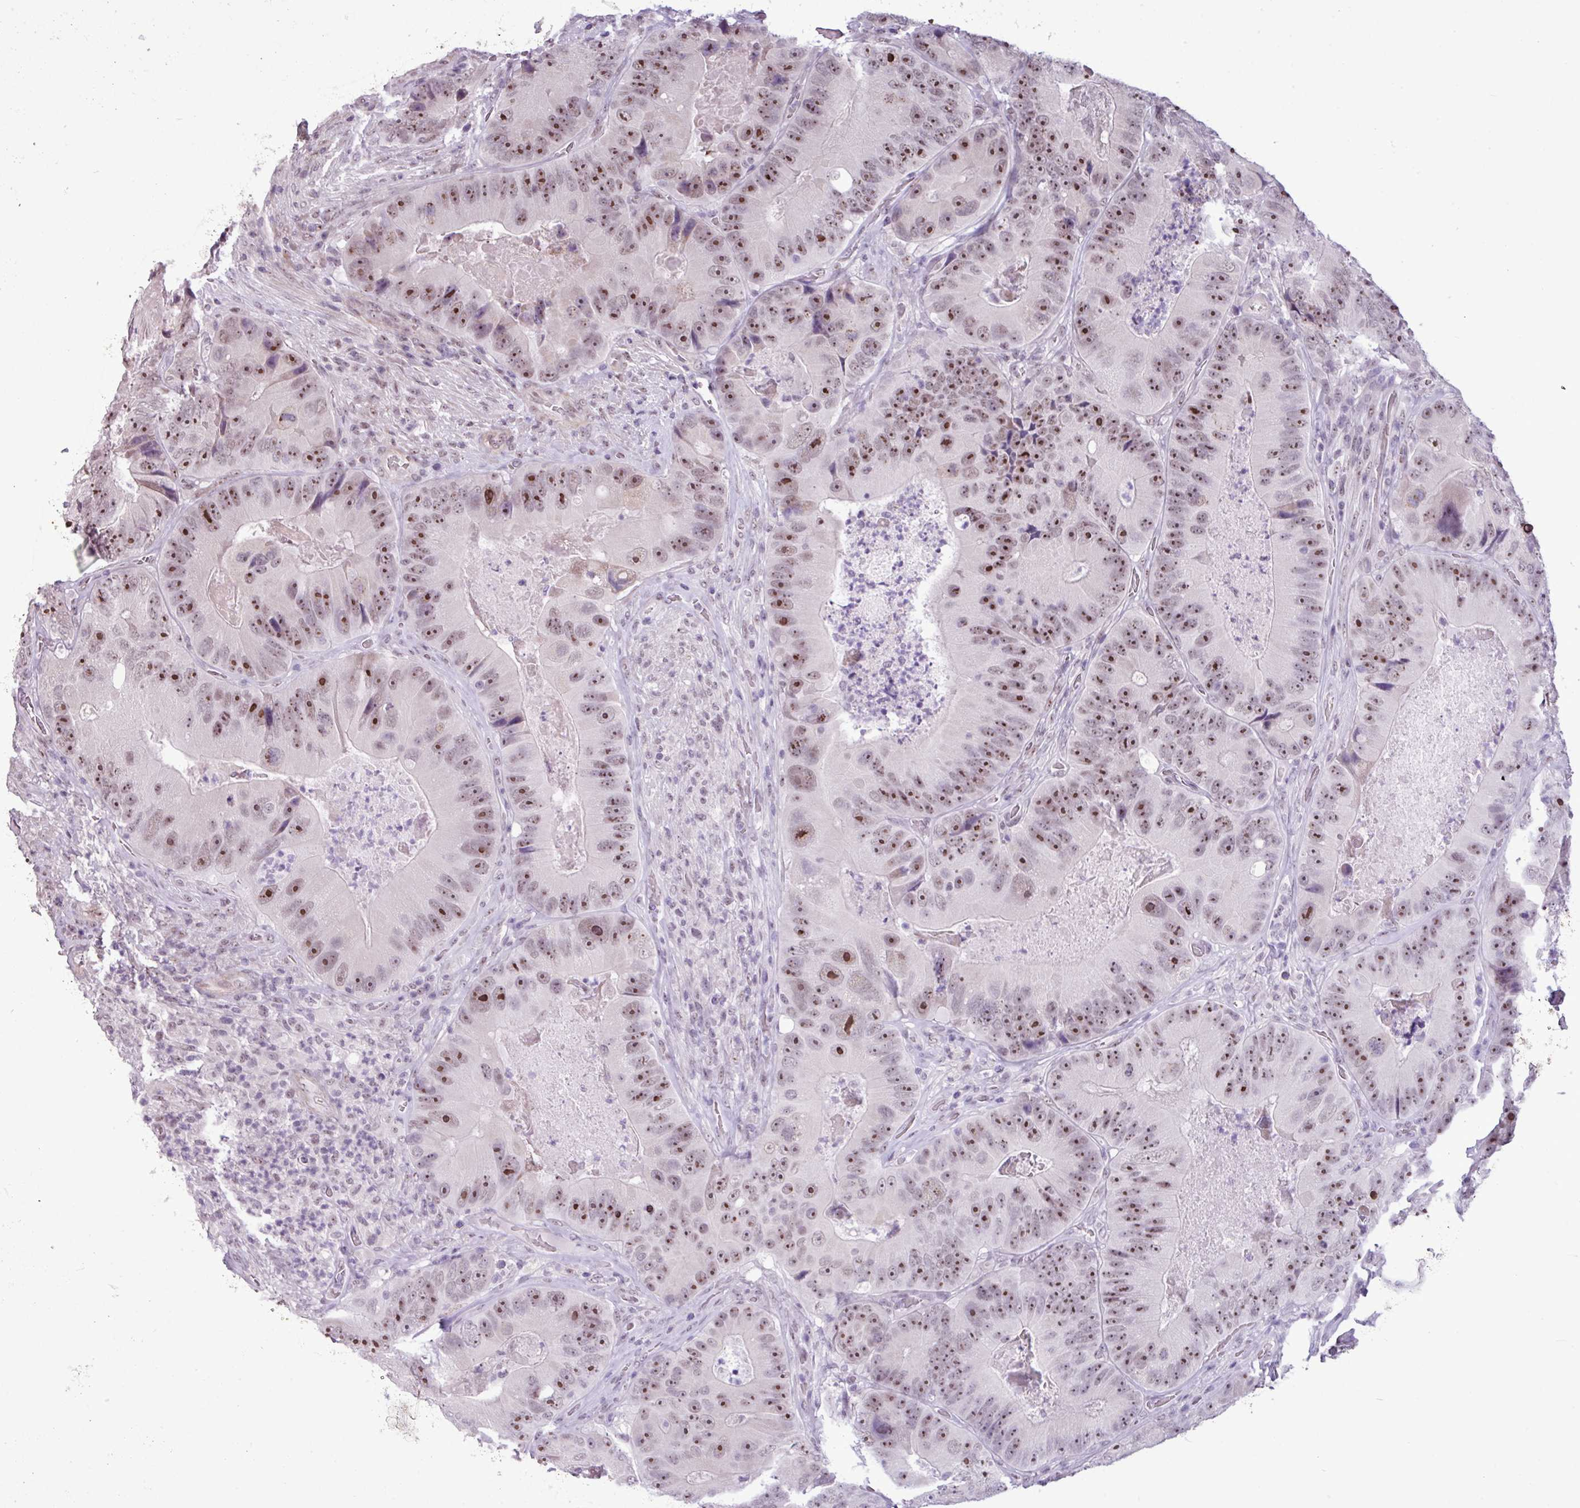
{"staining": {"intensity": "strong", "quantity": ">75%", "location": "nuclear"}, "tissue": "colorectal cancer", "cell_type": "Tumor cells", "image_type": "cancer", "snomed": [{"axis": "morphology", "description": "Adenocarcinoma, NOS"}, {"axis": "topography", "description": "Colon"}], "caption": "Protein staining of adenocarcinoma (colorectal) tissue demonstrates strong nuclear positivity in approximately >75% of tumor cells. The staining was performed using DAB (3,3'-diaminobenzidine) to visualize the protein expression in brown, while the nuclei were stained in blue with hematoxylin (Magnification: 20x).", "gene": "UTP18", "patient": {"sex": "female", "age": 86}}